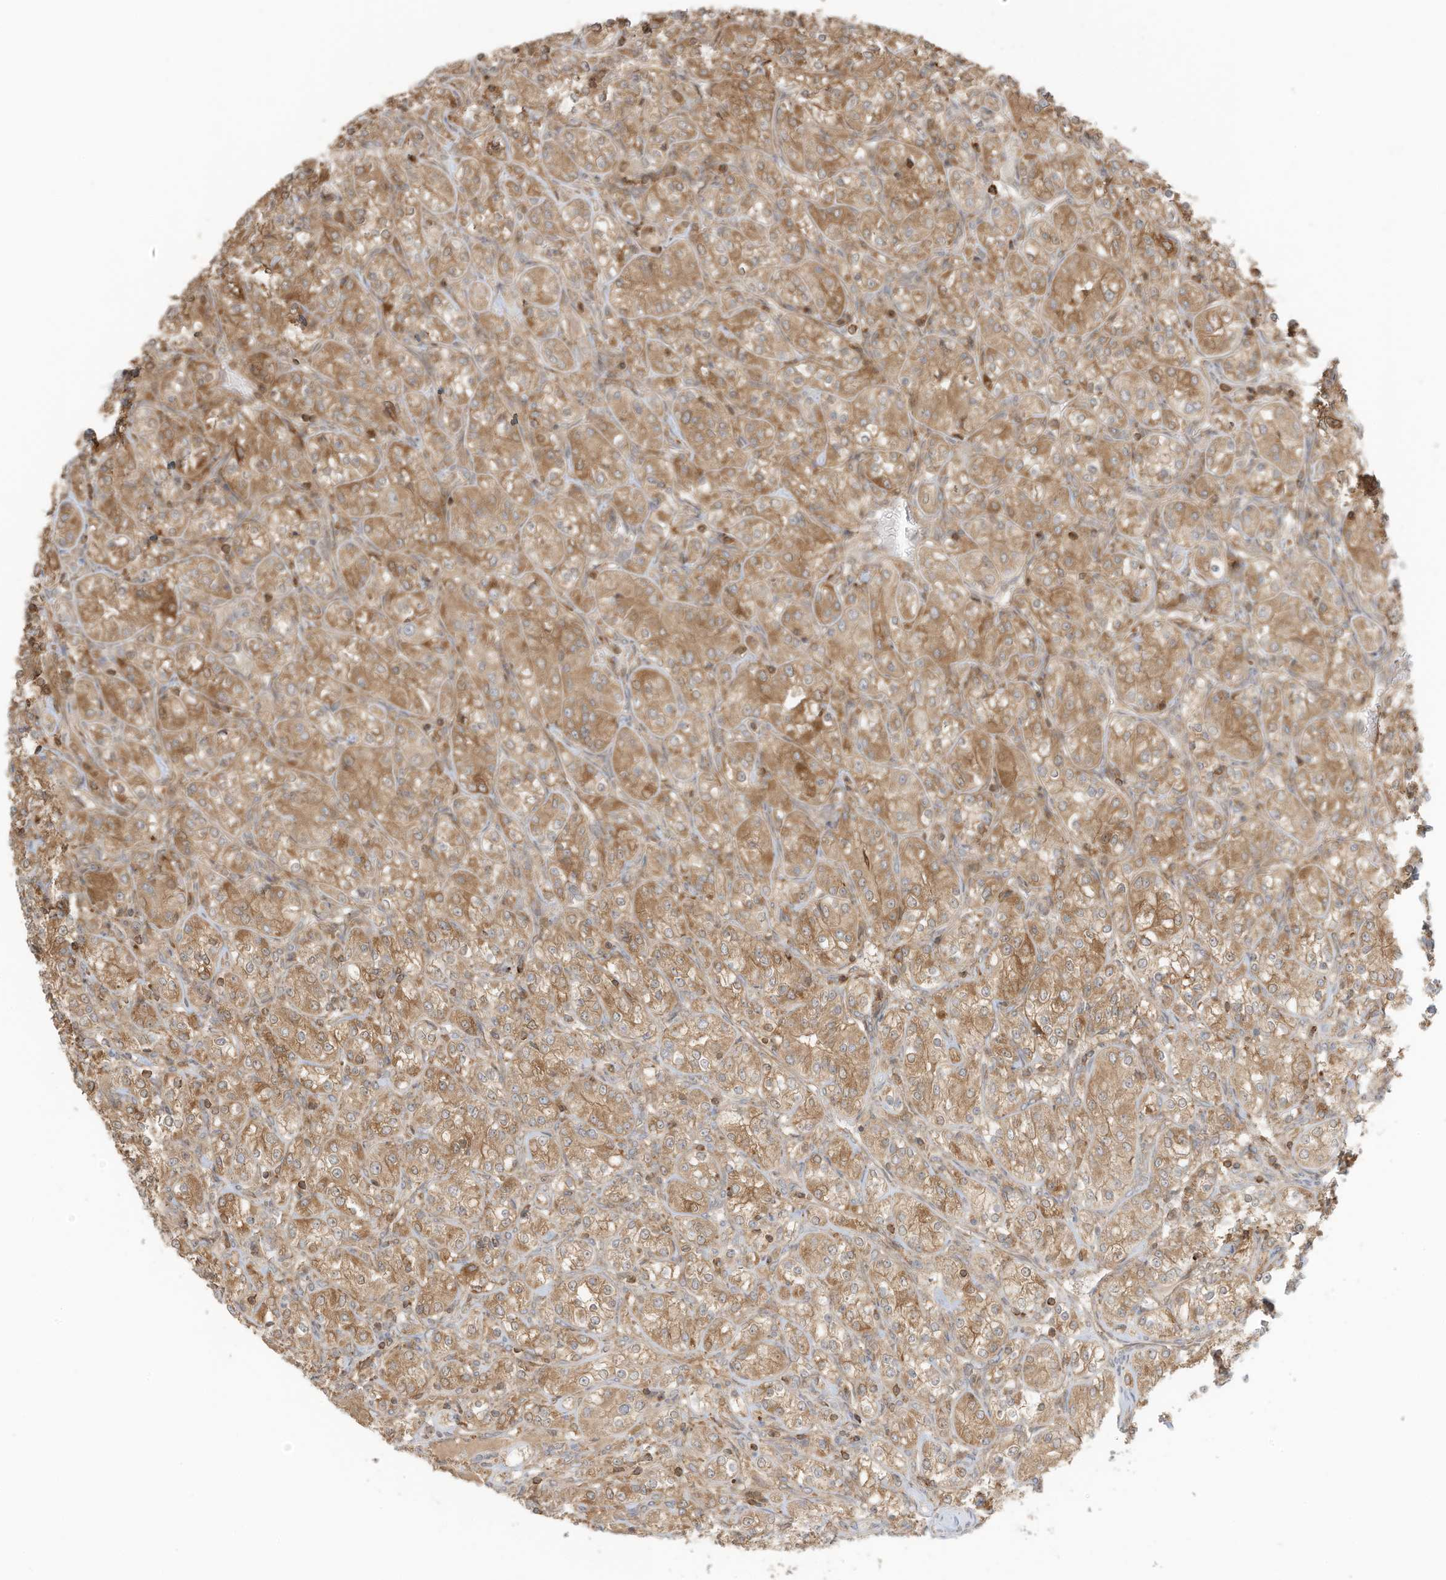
{"staining": {"intensity": "moderate", "quantity": ">75%", "location": "cytoplasmic/membranous"}, "tissue": "renal cancer", "cell_type": "Tumor cells", "image_type": "cancer", "snomed": [{"axis": "morphology", "description": "Adenocarcinoma, NOS"}, {"axis": "topography", "description": "Kidney"}], "caption": "Immunohistochemistry photomicrograph of neoplastic tissue: renal adenocarcinoma stained using IHC exhibits medium levels of moderate protein expression localized specifically in the cytoplasmic/membranous of tumor cells, appearing as a cytoplasmic/membranous brown color.", "gene": "SLC25A12", "patient": {"sex": "male", "age": 77}}